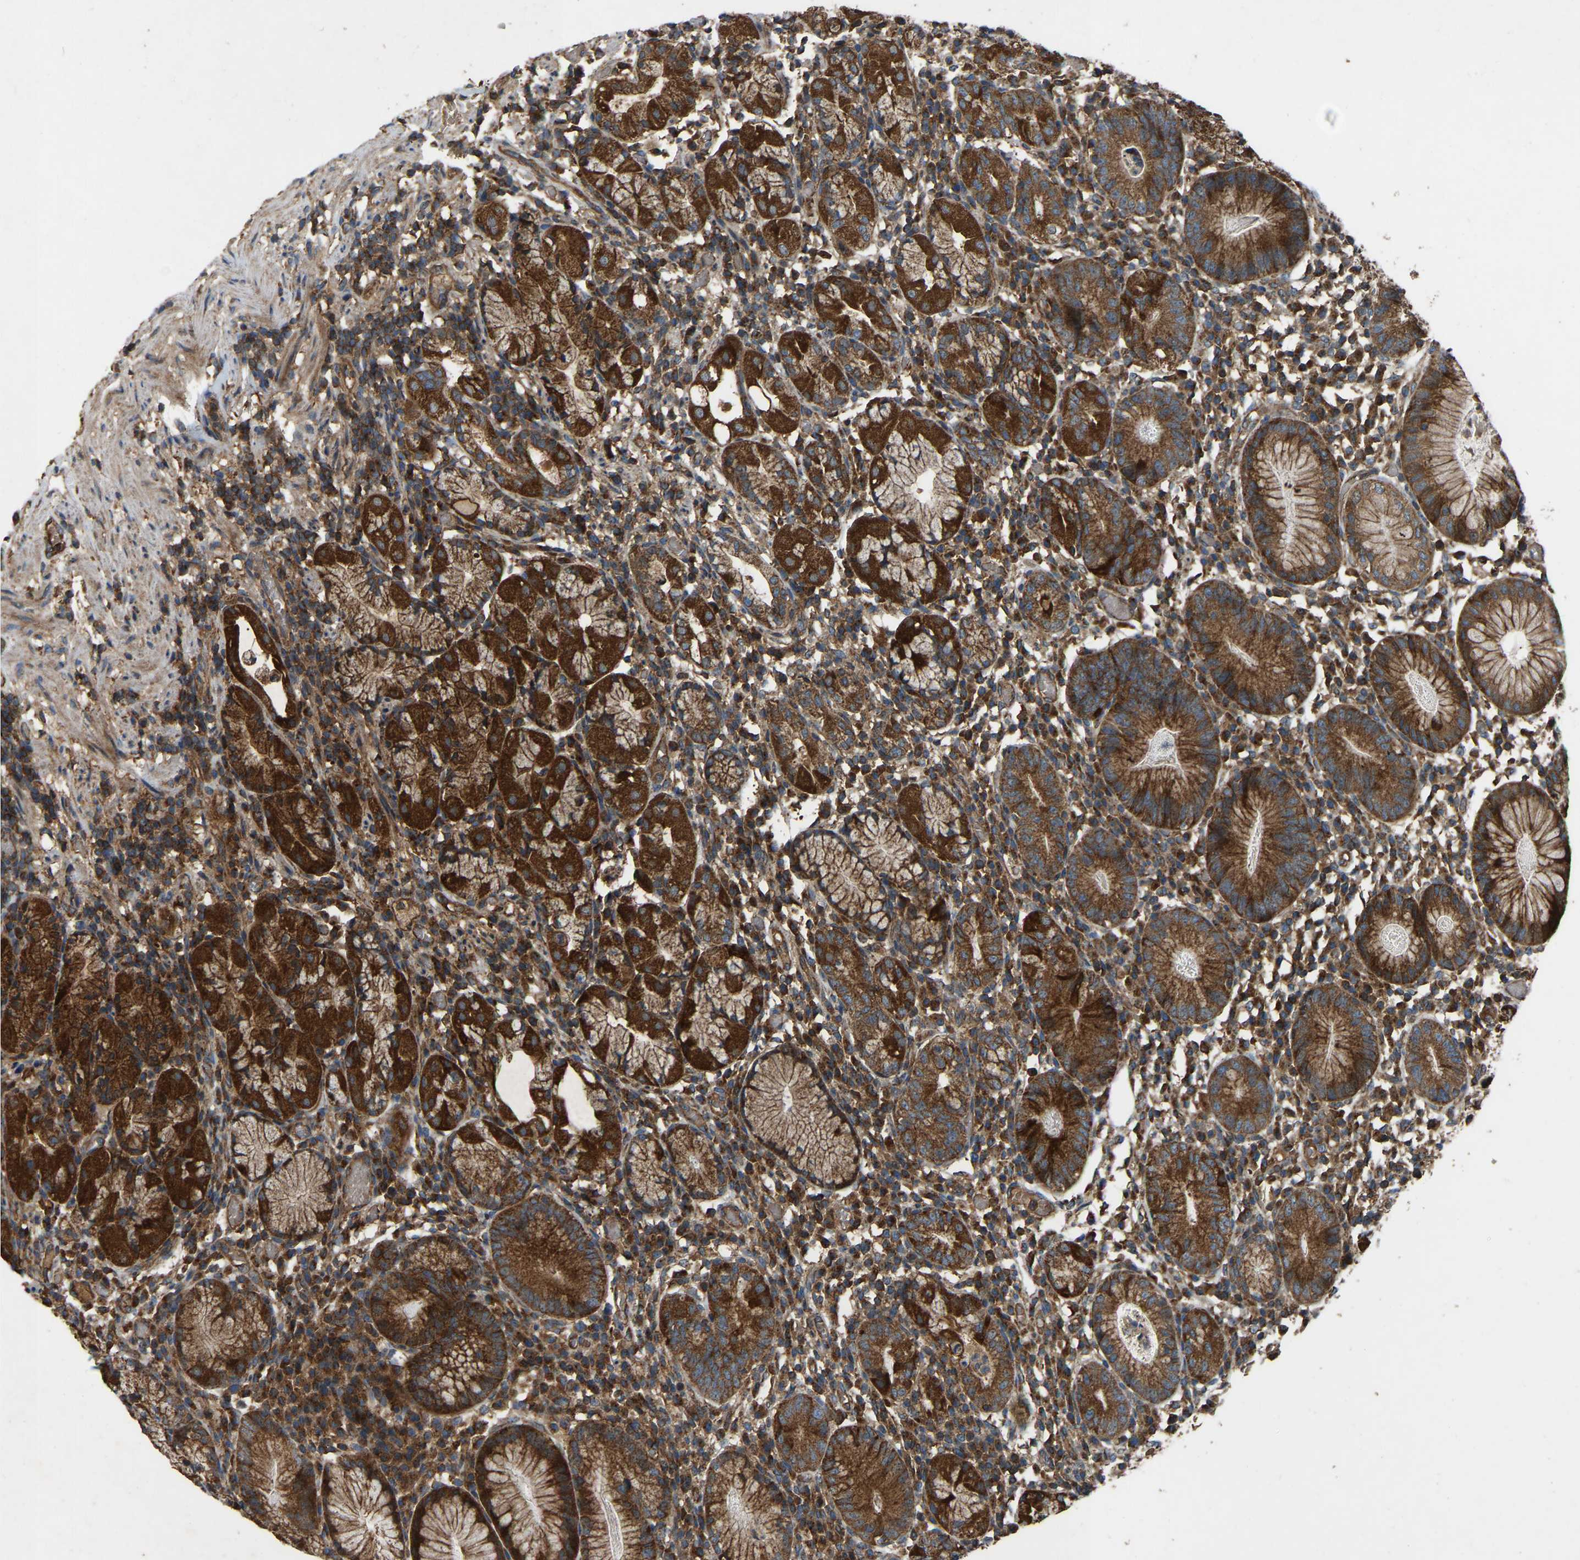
{"staining": {"intensity": "strong", "quantity": ">75%", "location": "cytoplasmic/membranous"}, "tissue": "stomach", "cell_type": "Glandular cells", "image_type": "normal", "snomed": [{"axis": "morphology", "description": "Normal tissue, NOS"}, {"axis": "topography", "description": "Stomach"}, {"axis": "topography", "description": "Stomach, lower"}], "caption": "High-magnification brightfield microscopy of normal stomach stained with DAB (3,3'-diaminobenzidine) (brown) and counterstained with hematoxylin (blue). glandular cells exhibit strong cytoplasmic/membranous expression is identified in about>75% of cells. (IHC, brightfield microscopy, high magnification).", "gene": "SAMD9L", "patient": {"sex": "female", "age": 75}}